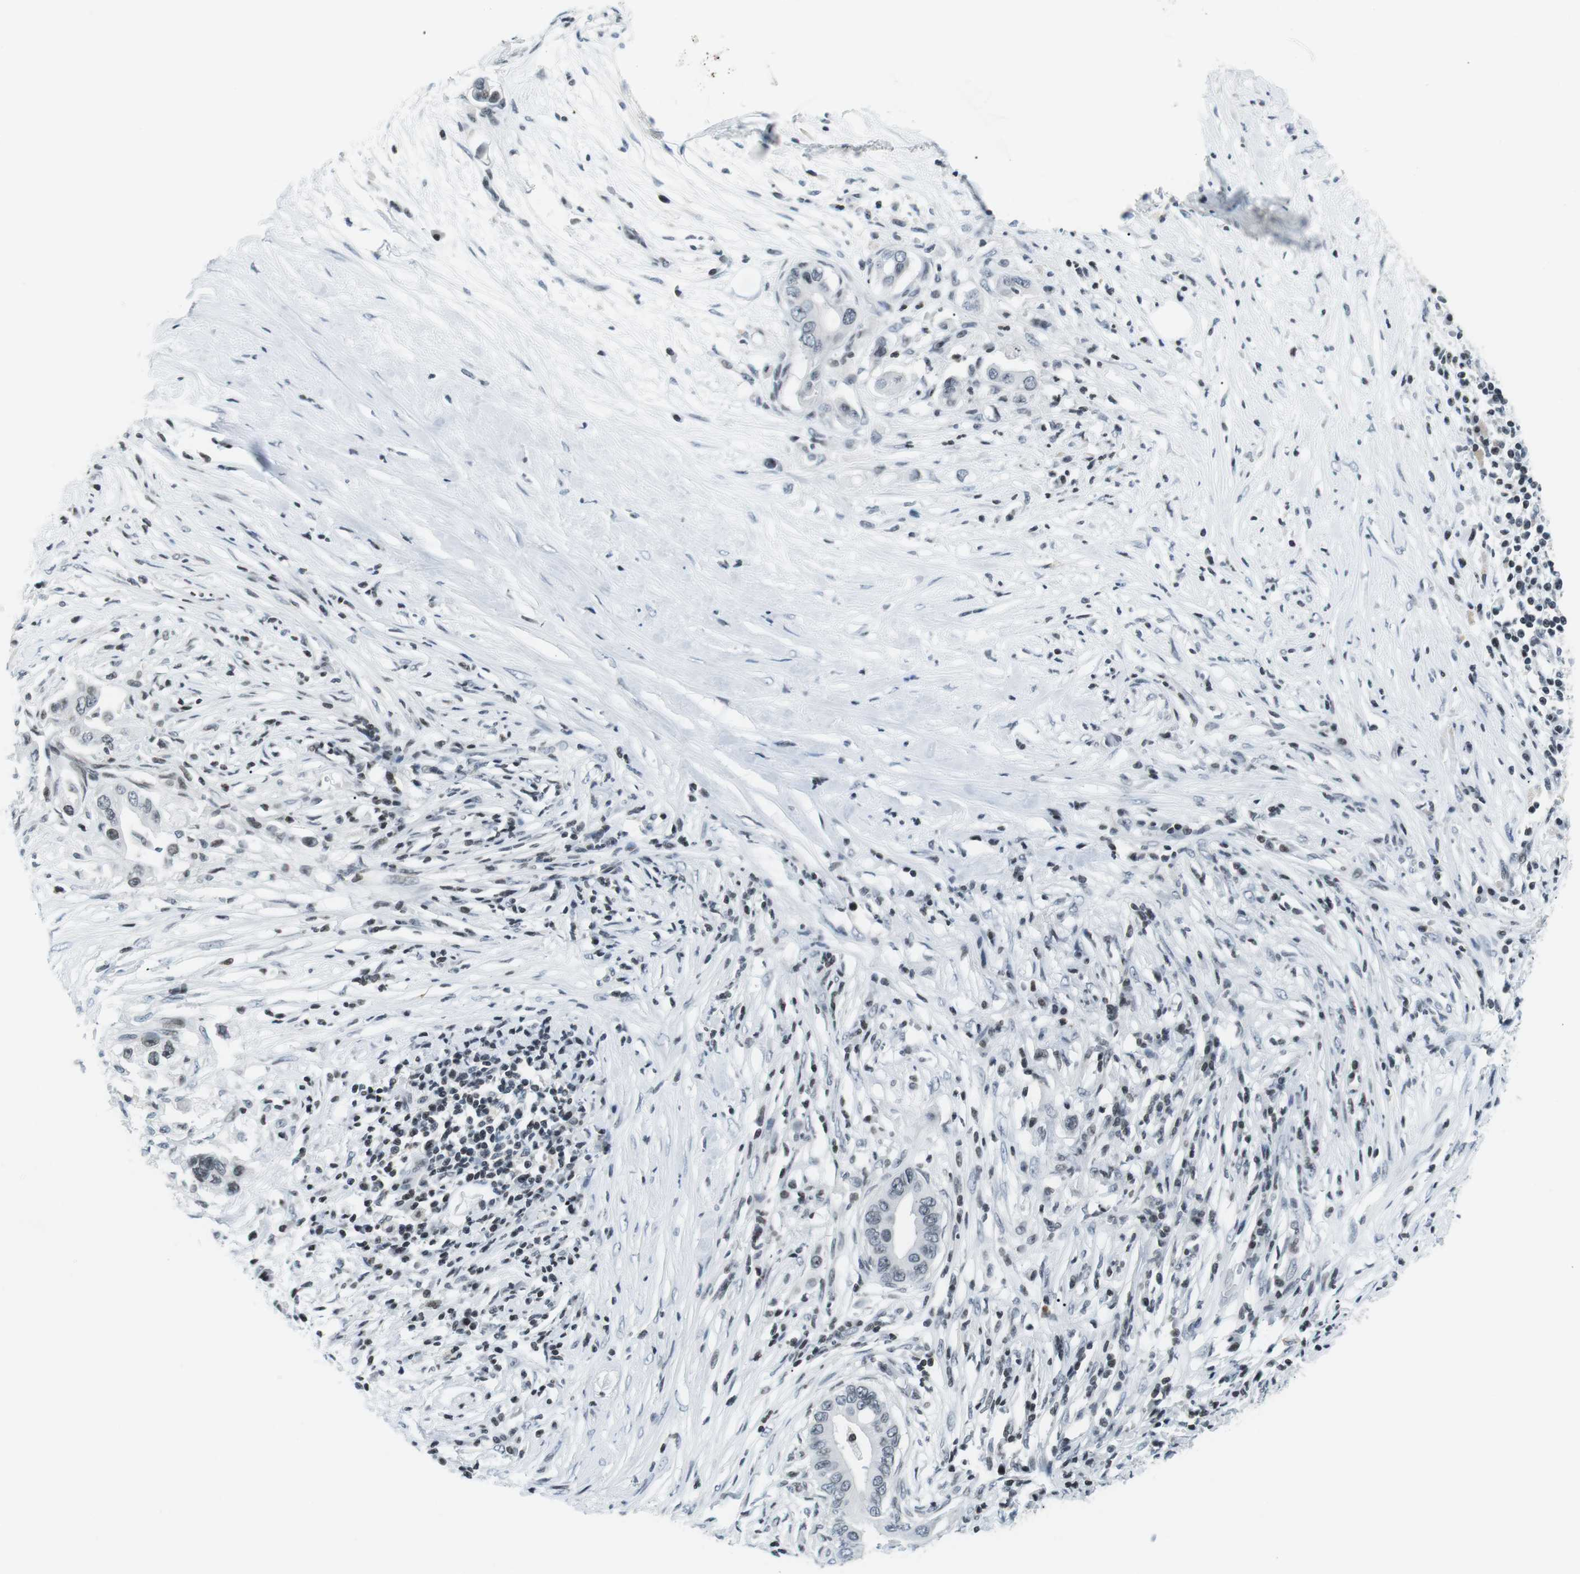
{"staining": {"intensity": "weak", "quantity": "<25%", "location": "nuclear"}, "tissue": "pancreatic cancer", "cell_type": "Tumor cells", "image_type": "cancer", "snomed": [{"axis": "morphology", "description": "Adenocarcinoma, NOS"}, {"axis": "topography", "description": "Pancreas"}], "caption": "An image of pancreatic adenocarcinoma stained for a protein reveals no brown staining in tumor cells.", "gene": "E2F2", "patient": {"sex": "male", "age": 77}}